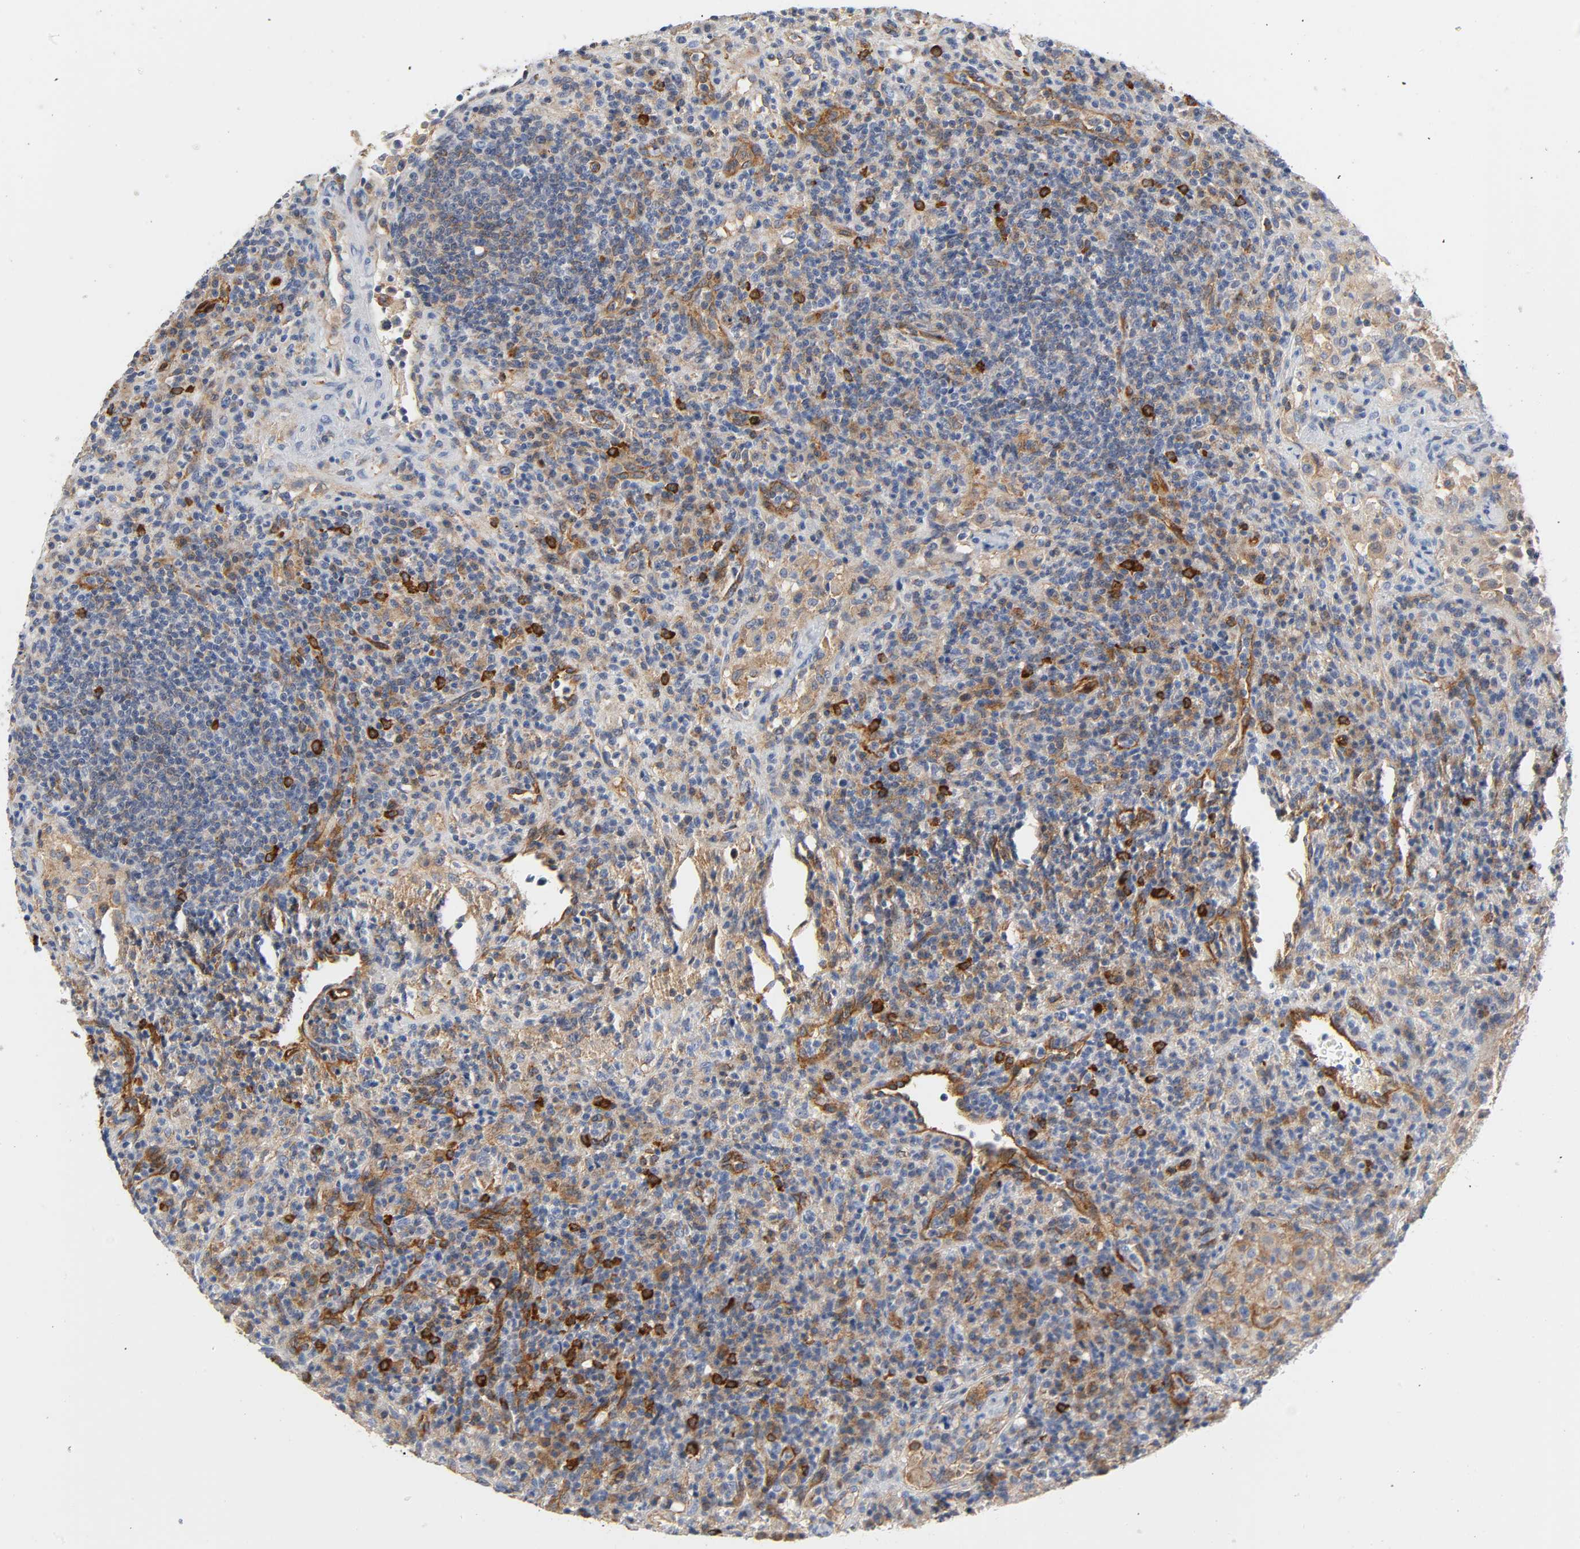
{"staining": {"intensity": "moderate", "quantity": "<25%", "location": "cytoplasmic/membranous"}, "tissue": "lymphoma", "cell_type": "Tumor cells", "image_type": "cancer", "snomed": [{"axis": "morphology", "description": "Hodgkin's disease, NOS"}, {"axis": "topography", "description": "Lymph node"}], "caption": "This is a photomicrograph of immunohistochemistry (IHC) staining of lymphoma, which shows moderate staining in the cytoplasmic/membranous of tumor cells.", "gene": "CD2AP", "patient": {"sex": "male", "age": 65}}